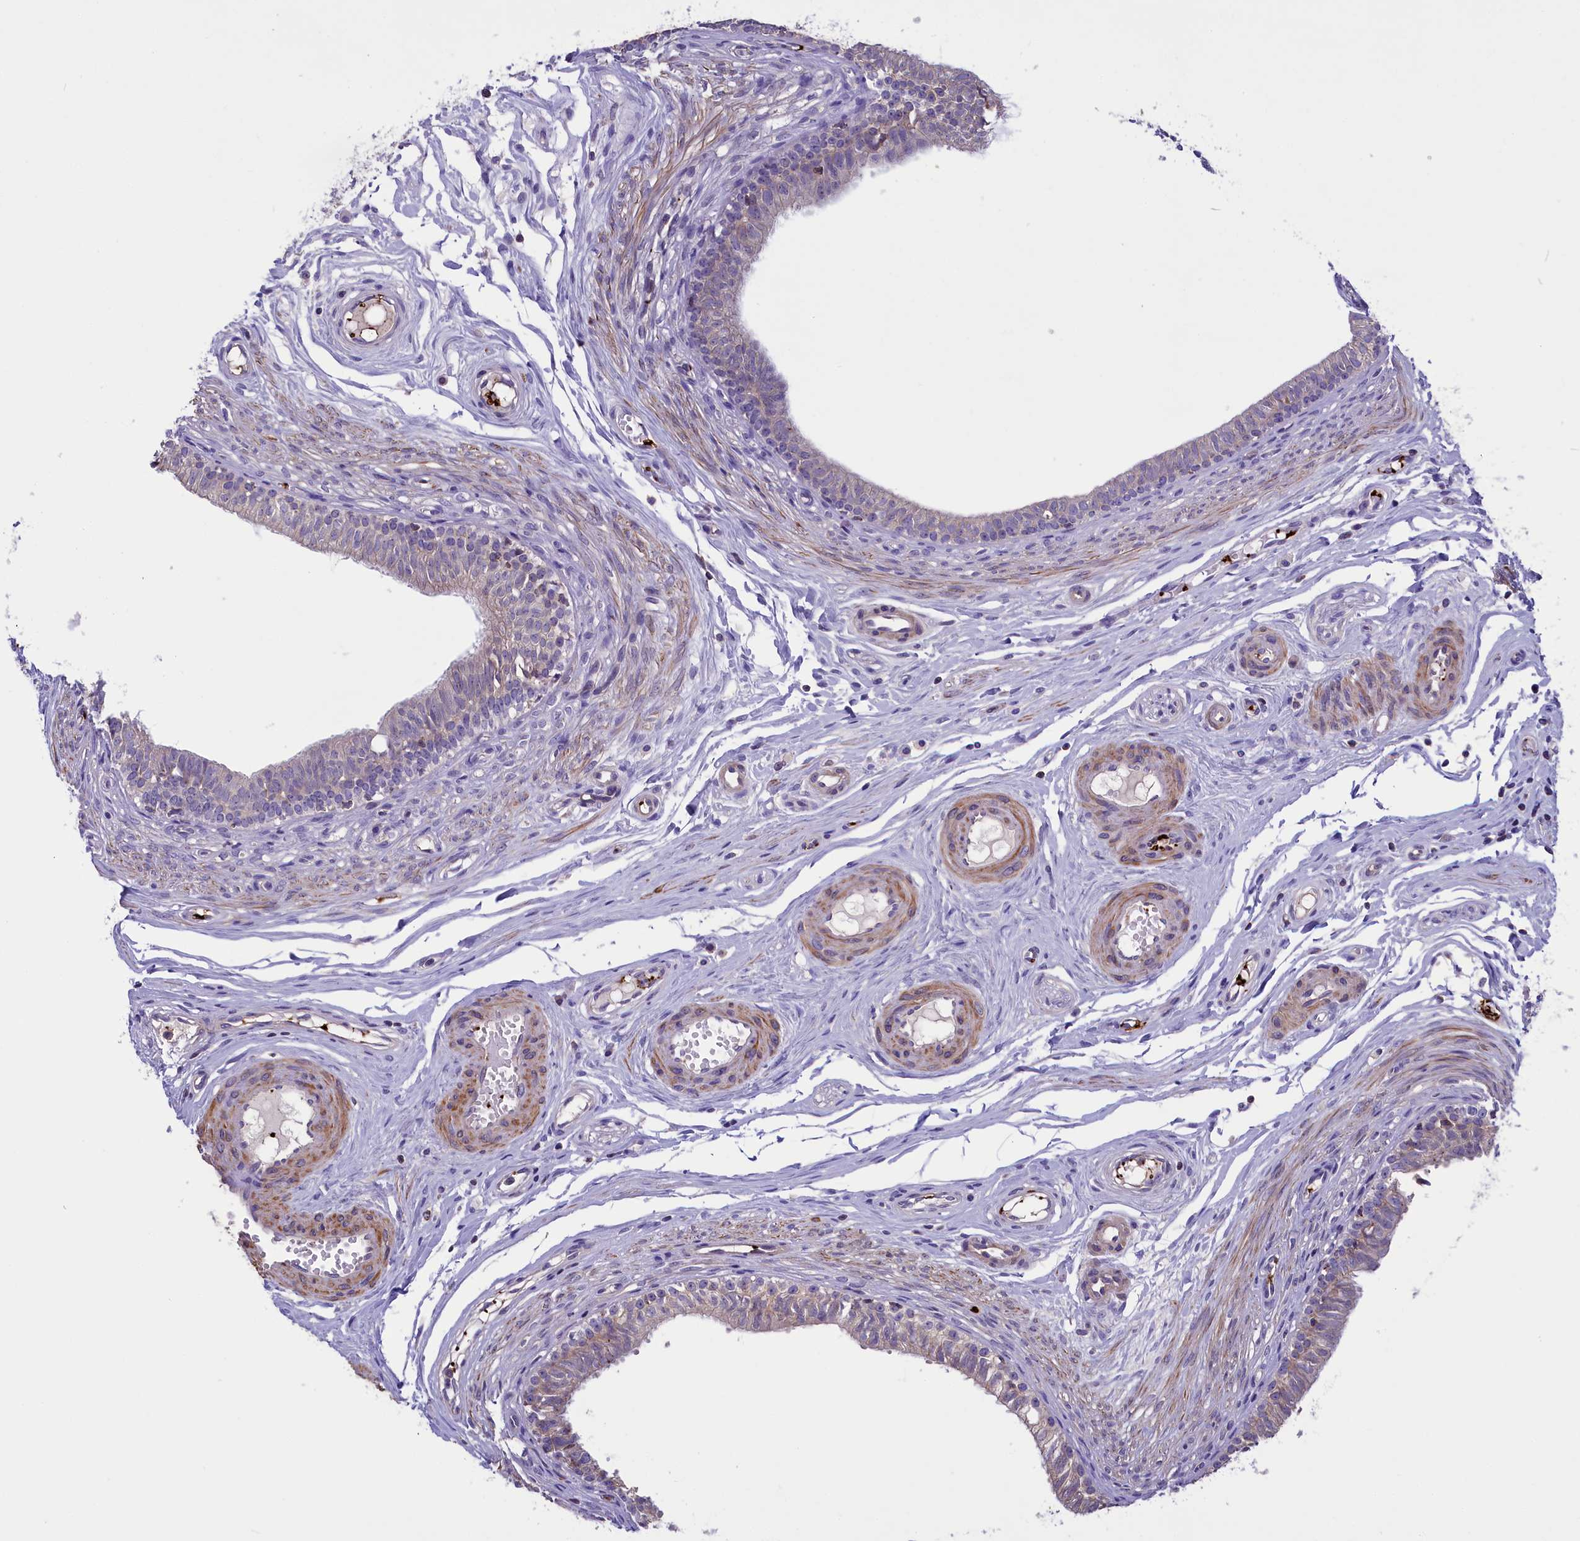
{"staining": {"intensity": "negative", "quantity": "none", "location": "none"}, "tissue": "epididymis", "cell_type": "Glandular cells", "image_type": "normal", "snomed": [{"axis": "morphology", "description": "Normal tissue, NOS"}, {"axis": "topography", "description": "Epididymis, spermatic cord, NOS"}], "caption": "Micrograph shows no protein staining in glandular cells of unremarkable epididymis. Brightfield microscopy of immunohistochemistry stained with DAB (3,3'-diaminobenzidine) (brown) and hematoxylin (blue), captured at high magnification.", "gene": "HEATR3", "patient": {"sex": "male", "age": 22}}